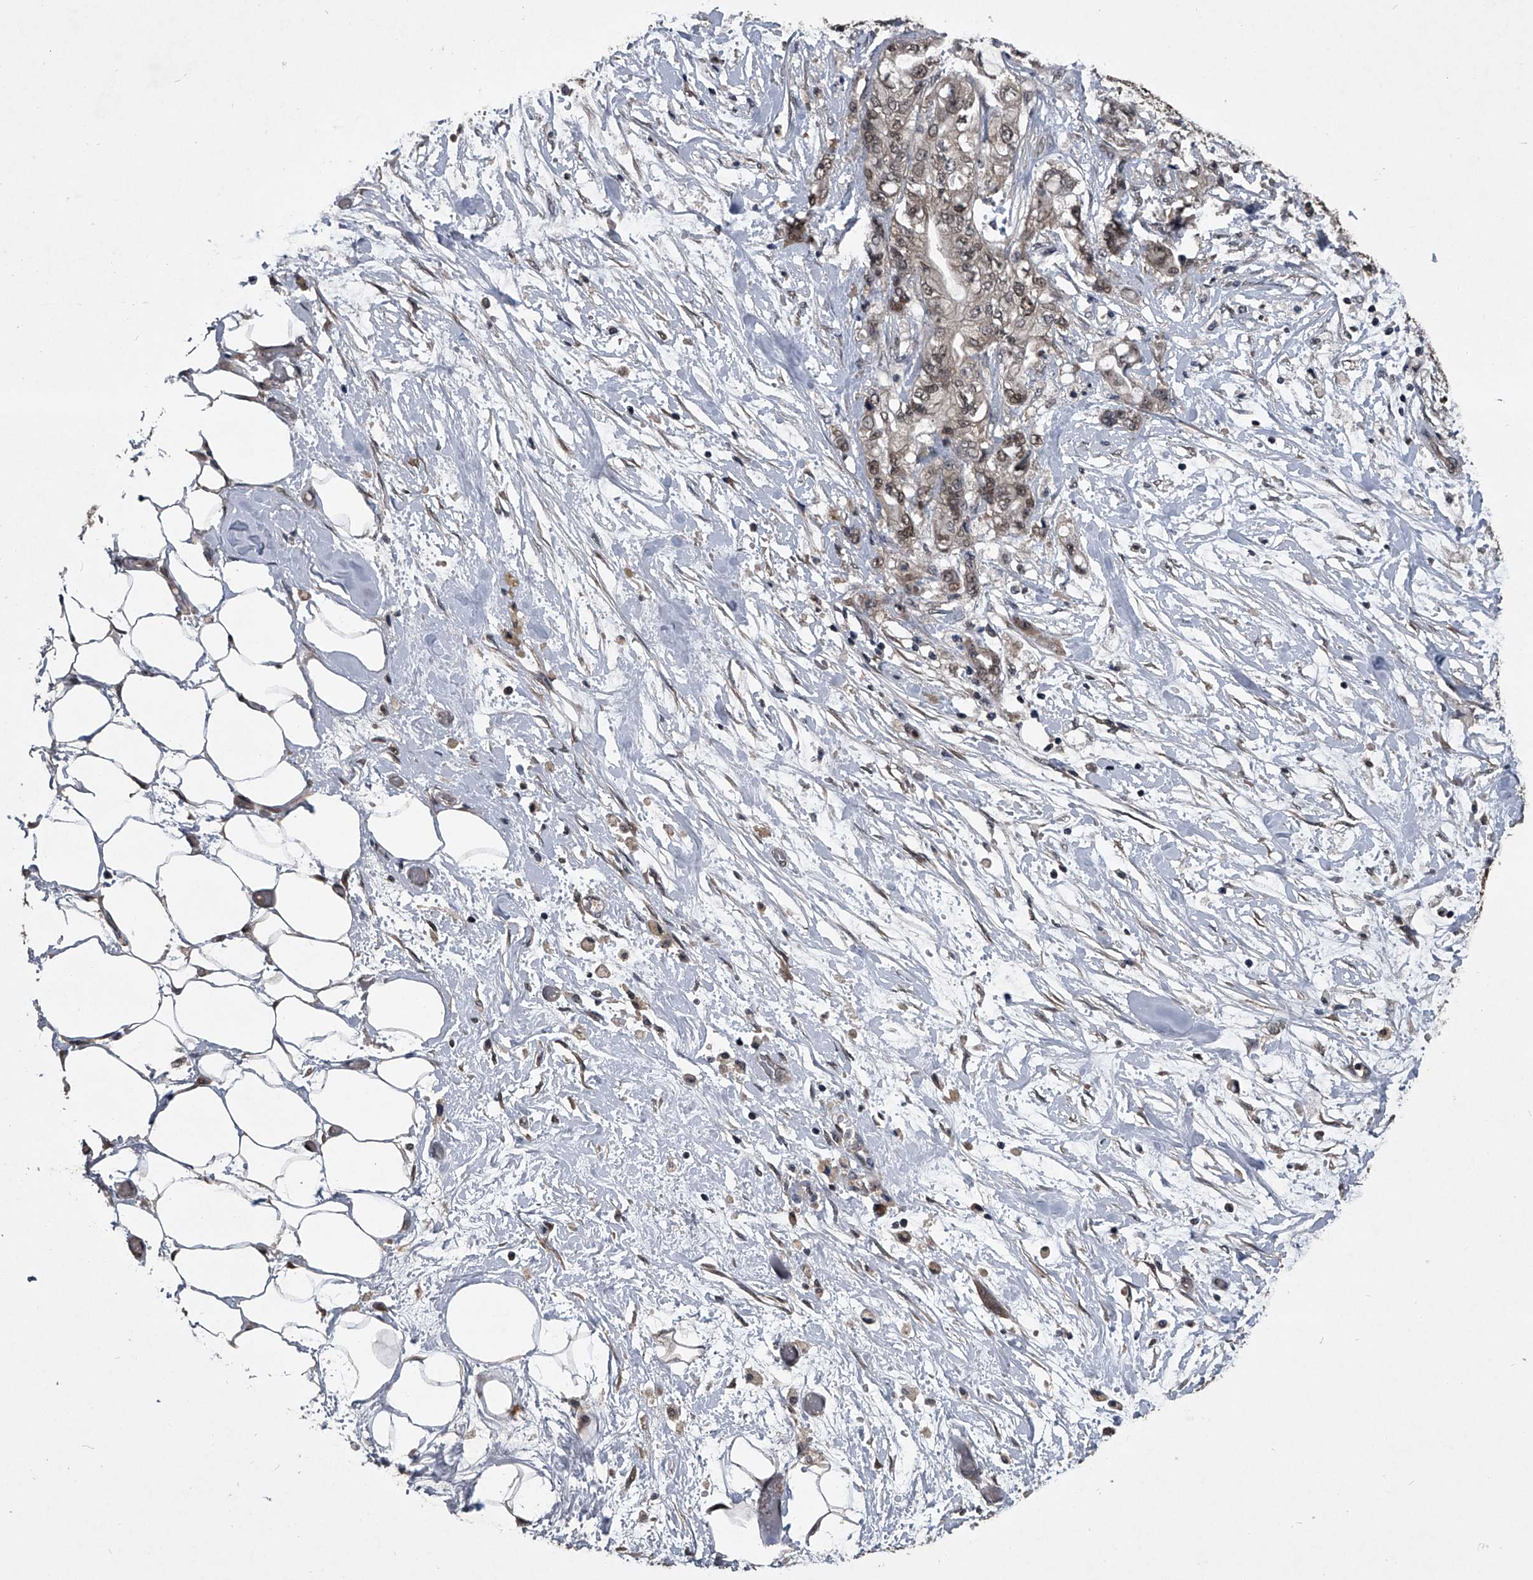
{"staining": {"intensity": "moderate", "quantity": ">75%", "location": "nuclear"}, "tissue": "pancreatic cancer", "cell_type": "Tumor cells", "image_type": "cancer", "snomed": [{"axis": "morphology", "description": "Adenocarcinoma, NOS"}, {"axis": "topography", "description": "Pancreas"}], "caption": "Immunohistochemistry image of adenocarcinoma (pancreatic) stained for a protein (brown), which reveals medium levels of moderate nuclear positivity in approximately >75% of tumor cells.", "gene": "TSNAX", "patient": {"sex": "male", "age": 79}}